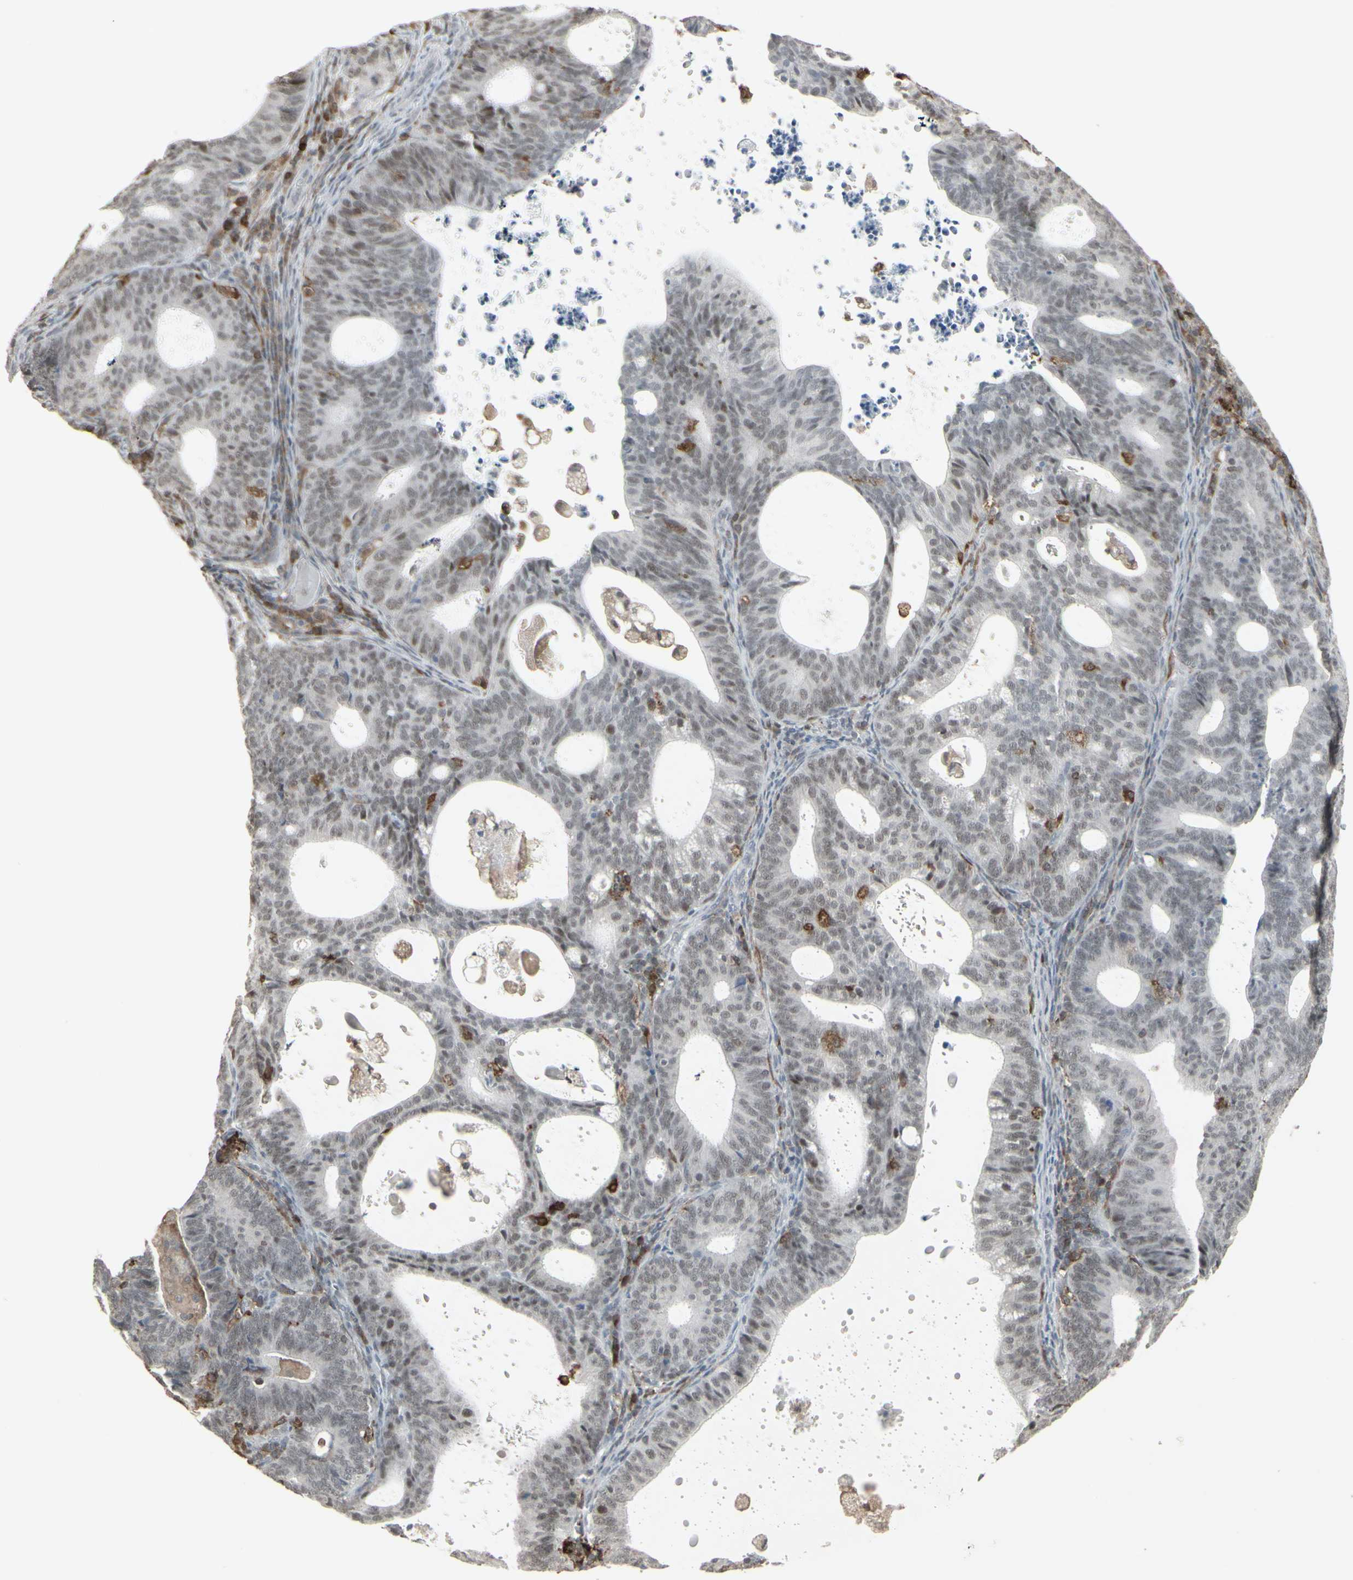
{"staining": {"intensity": "moderate", "quantity": "<25%", "location": "cytoplasmic/membranous"}, "tissue": "endometrial cancer", "cell_type": "Tumor cells", "image_type": "cancer", "snomed": [{"axis": "morphology", "description": "Adenocarcinoma, NOS"}, {"axis": "topography", "description": "Uterus"}], "caption": "Human endometrial adenocarcinoma stained with a protein marker exhibits moderate staining in tumor cells.", "gene": "SAMSN1", "patient": {"sex": "female", "age": 83}}